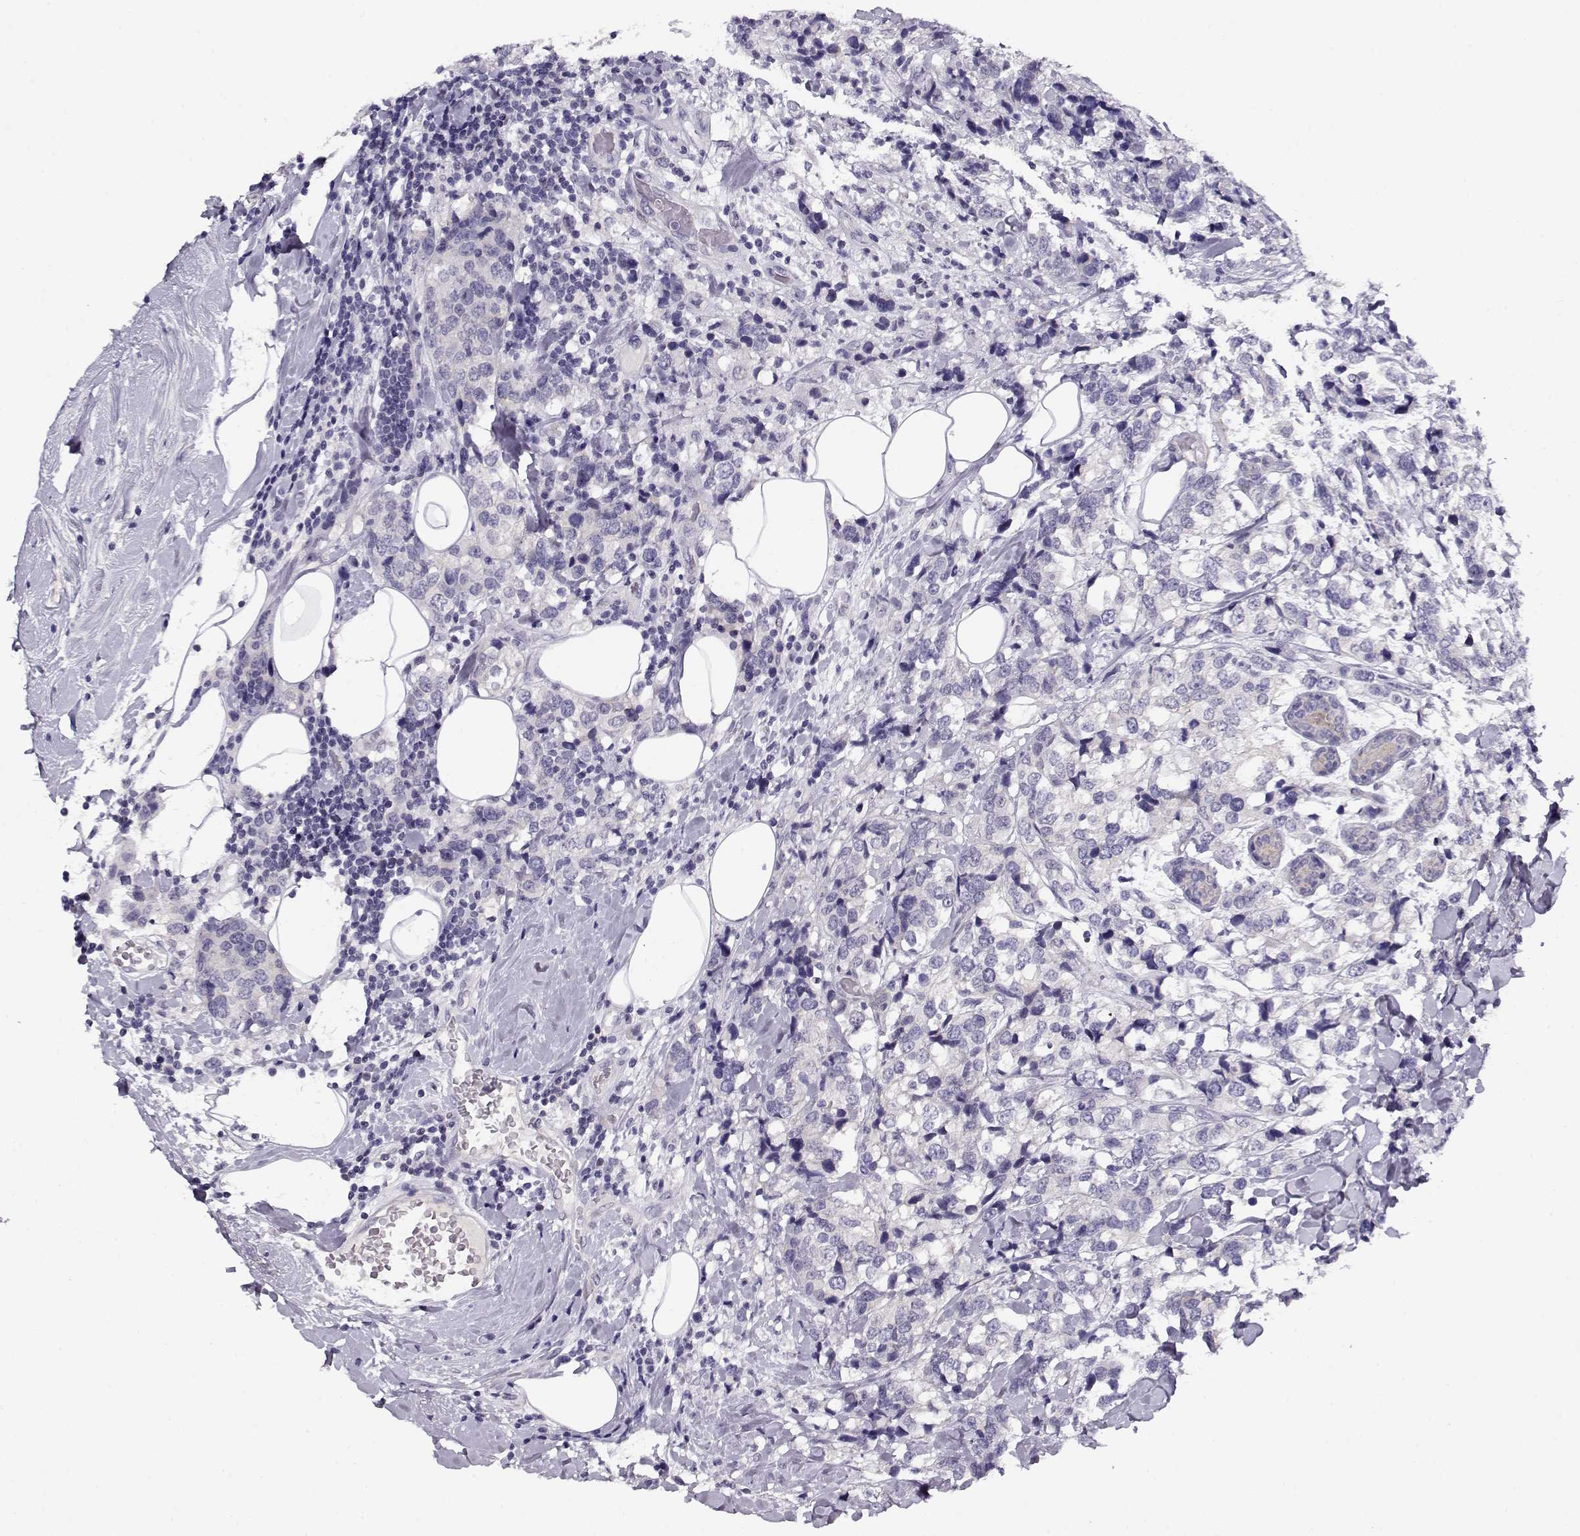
{"staining": {"intensity": "negative", "quantity": "none", "location": "none"}, "tissue": "breast cancer", "cell_type": "Tumor cells", "image_type": "cancer", "snomed": [{"axis": "morphology", "description": "Lobular carcinoma"}, {"axis": "topography", "description": "Breast"}], "caption": "An immunohistochemistry (IHC) image of breast cancer (lobular carcinoma) is shown. There is no staining in tumor cells of breast cancer (lobular carcinoma).", "gene": "CRX", "patient": {"sex": "female", "age": 59}}